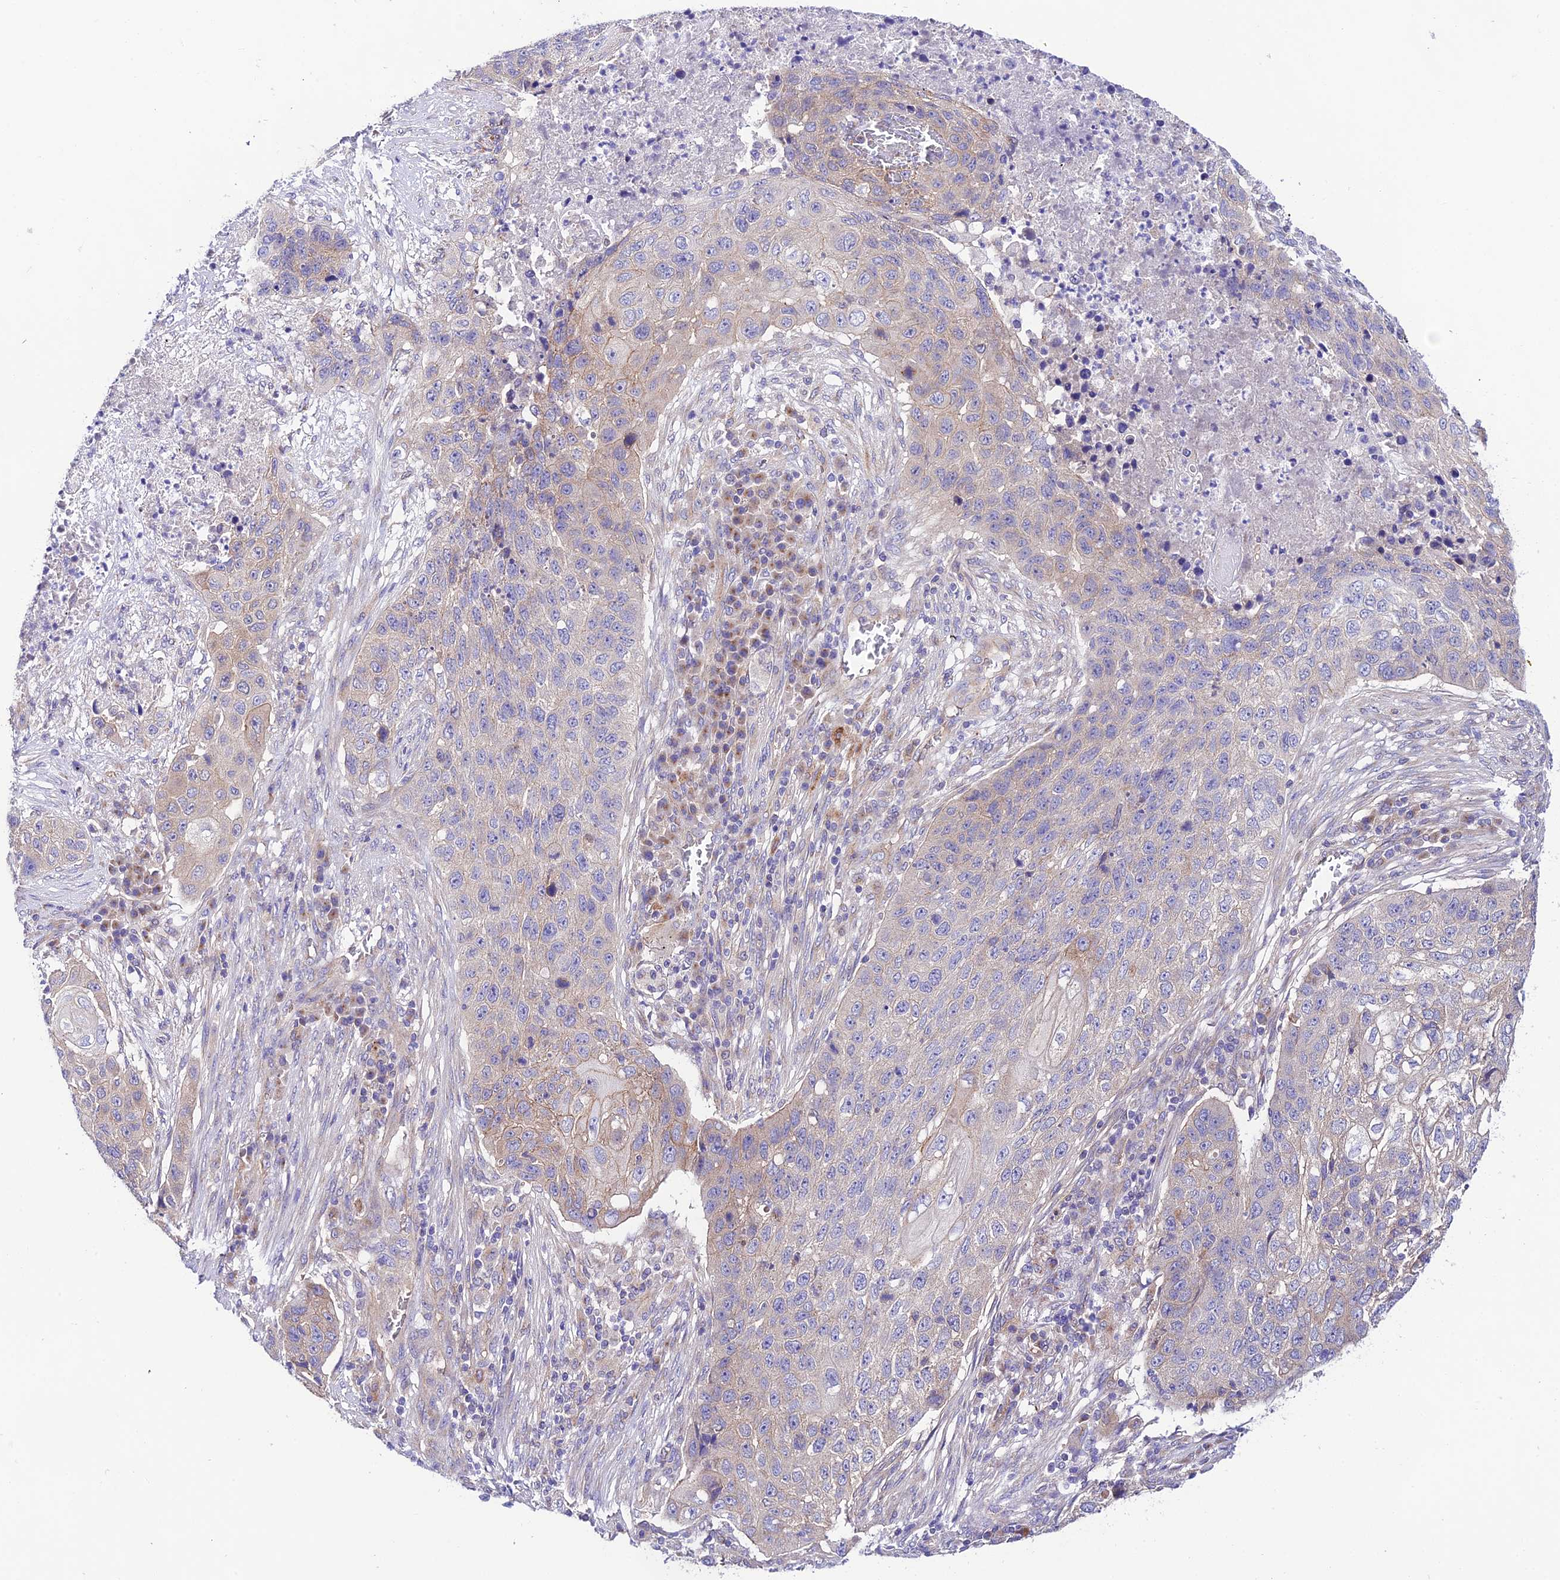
{"staining": {"intensity": "weak", "quantity": "<25%", "location": "cytoplasmic/membranous"}, "tissue": "lung cancer", "cell_type": "Tumor cells", "image_type": "cancer", "snomed": [{"axis": "morphology", "description": "Squamous cell carcinoma, NOS"}, {"axis": "topography", "description": "Lung"}], "caption": "Tumor cells show no significant positivity in lung cancer (squamous cell carcinoma).", "gene": "LACTB2", "patient": {"sex": "female", "age": 63}}